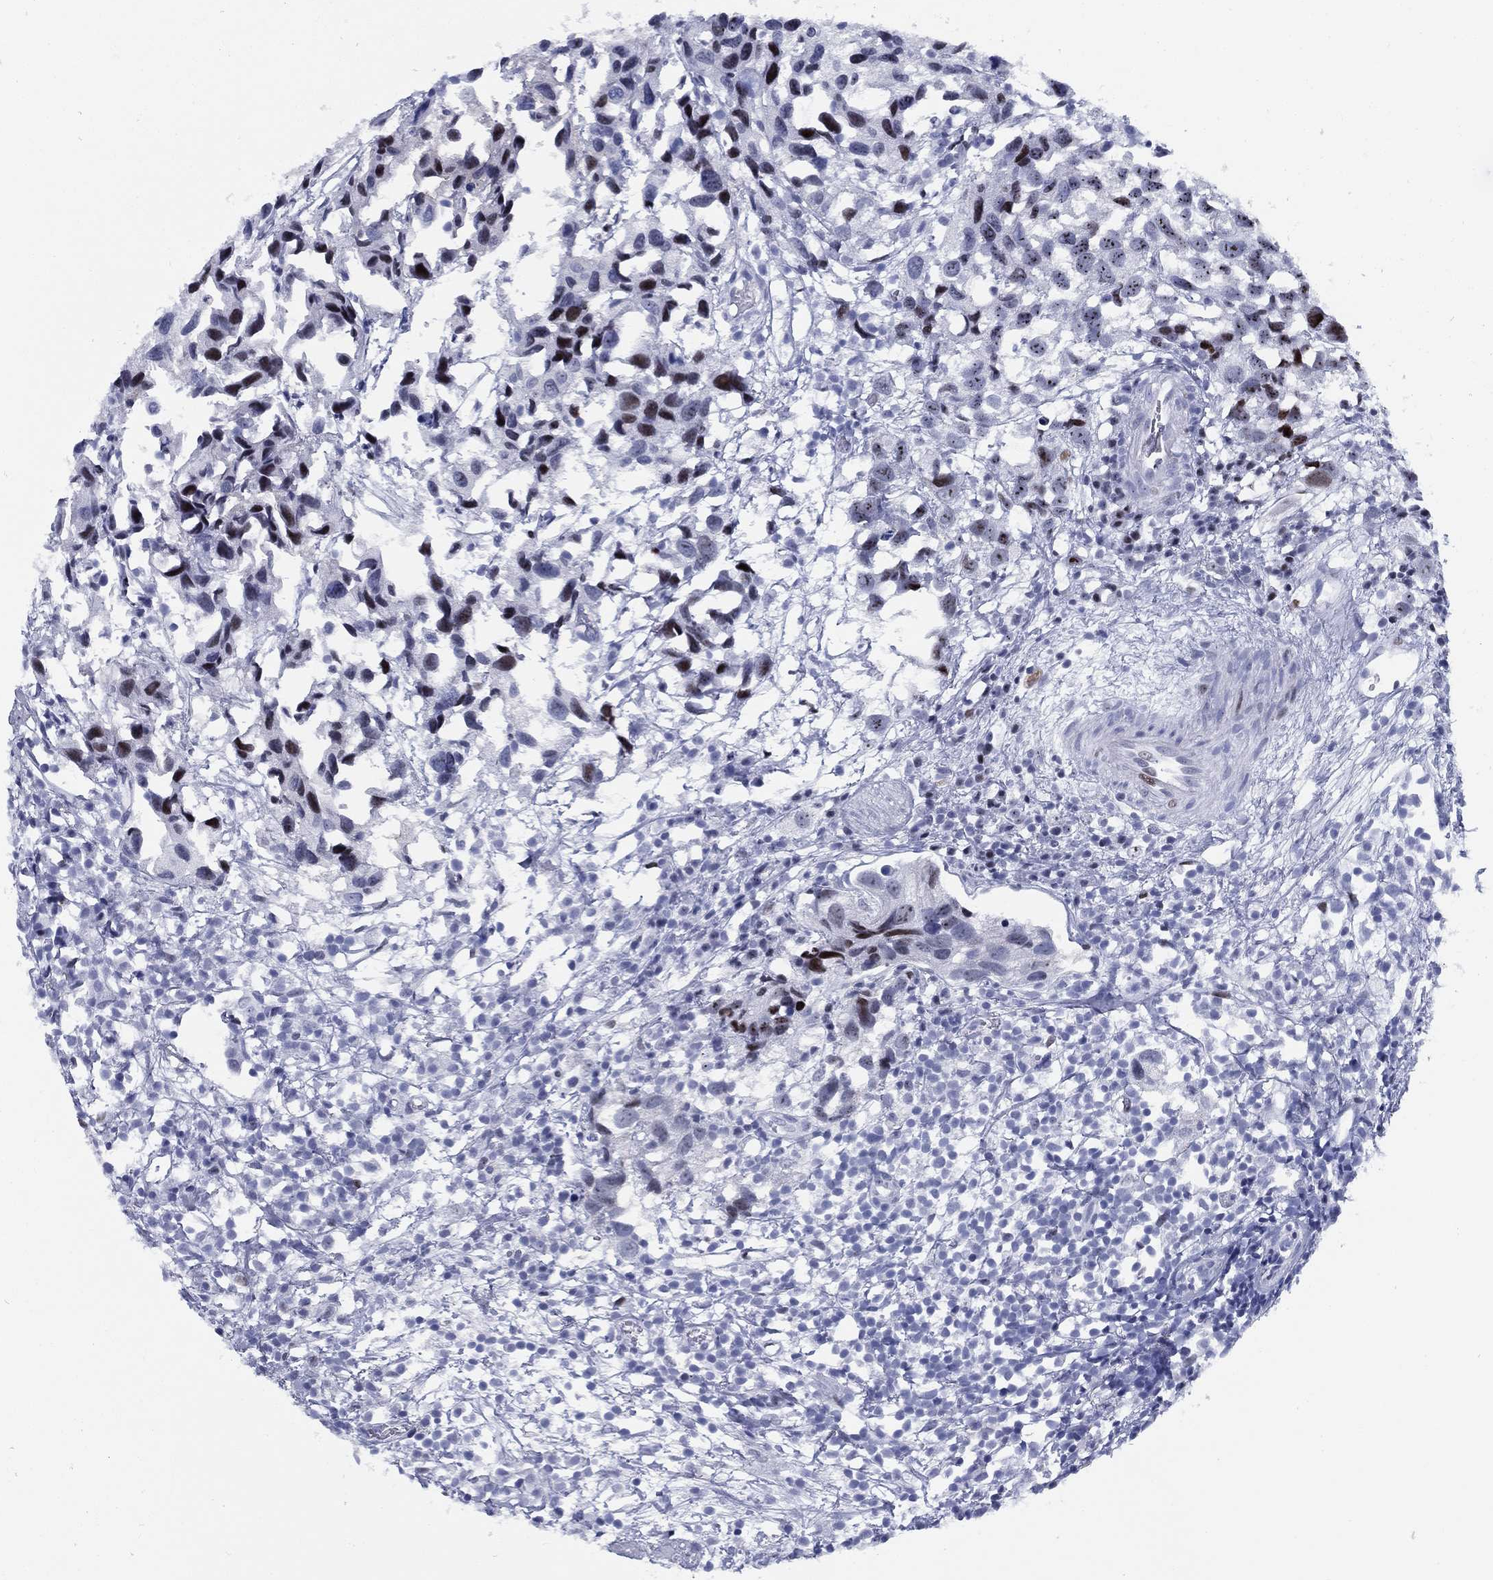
{"staining": {"intensity": "negative", "quantity": "none", "location": "none"}, "tissue": "urothelial cancer", "cell_type": "Tumor cells", "image_type": "cancer", "snomed": [{"axis": "morphology", "description": "Urothelial carcinoma, High grade"}, {"axis": "topography", "description": "Urinary bladder"}], "caption": "Immunohistochemistry image of neoplastic tissue: urothelial cancer stained with DAB (3,3'-diaminobenzidine) reveals no significant protein positivity in tumor cells.", "gene": "CYB561D2", "patient": {"sex": "male", "age": 79}}